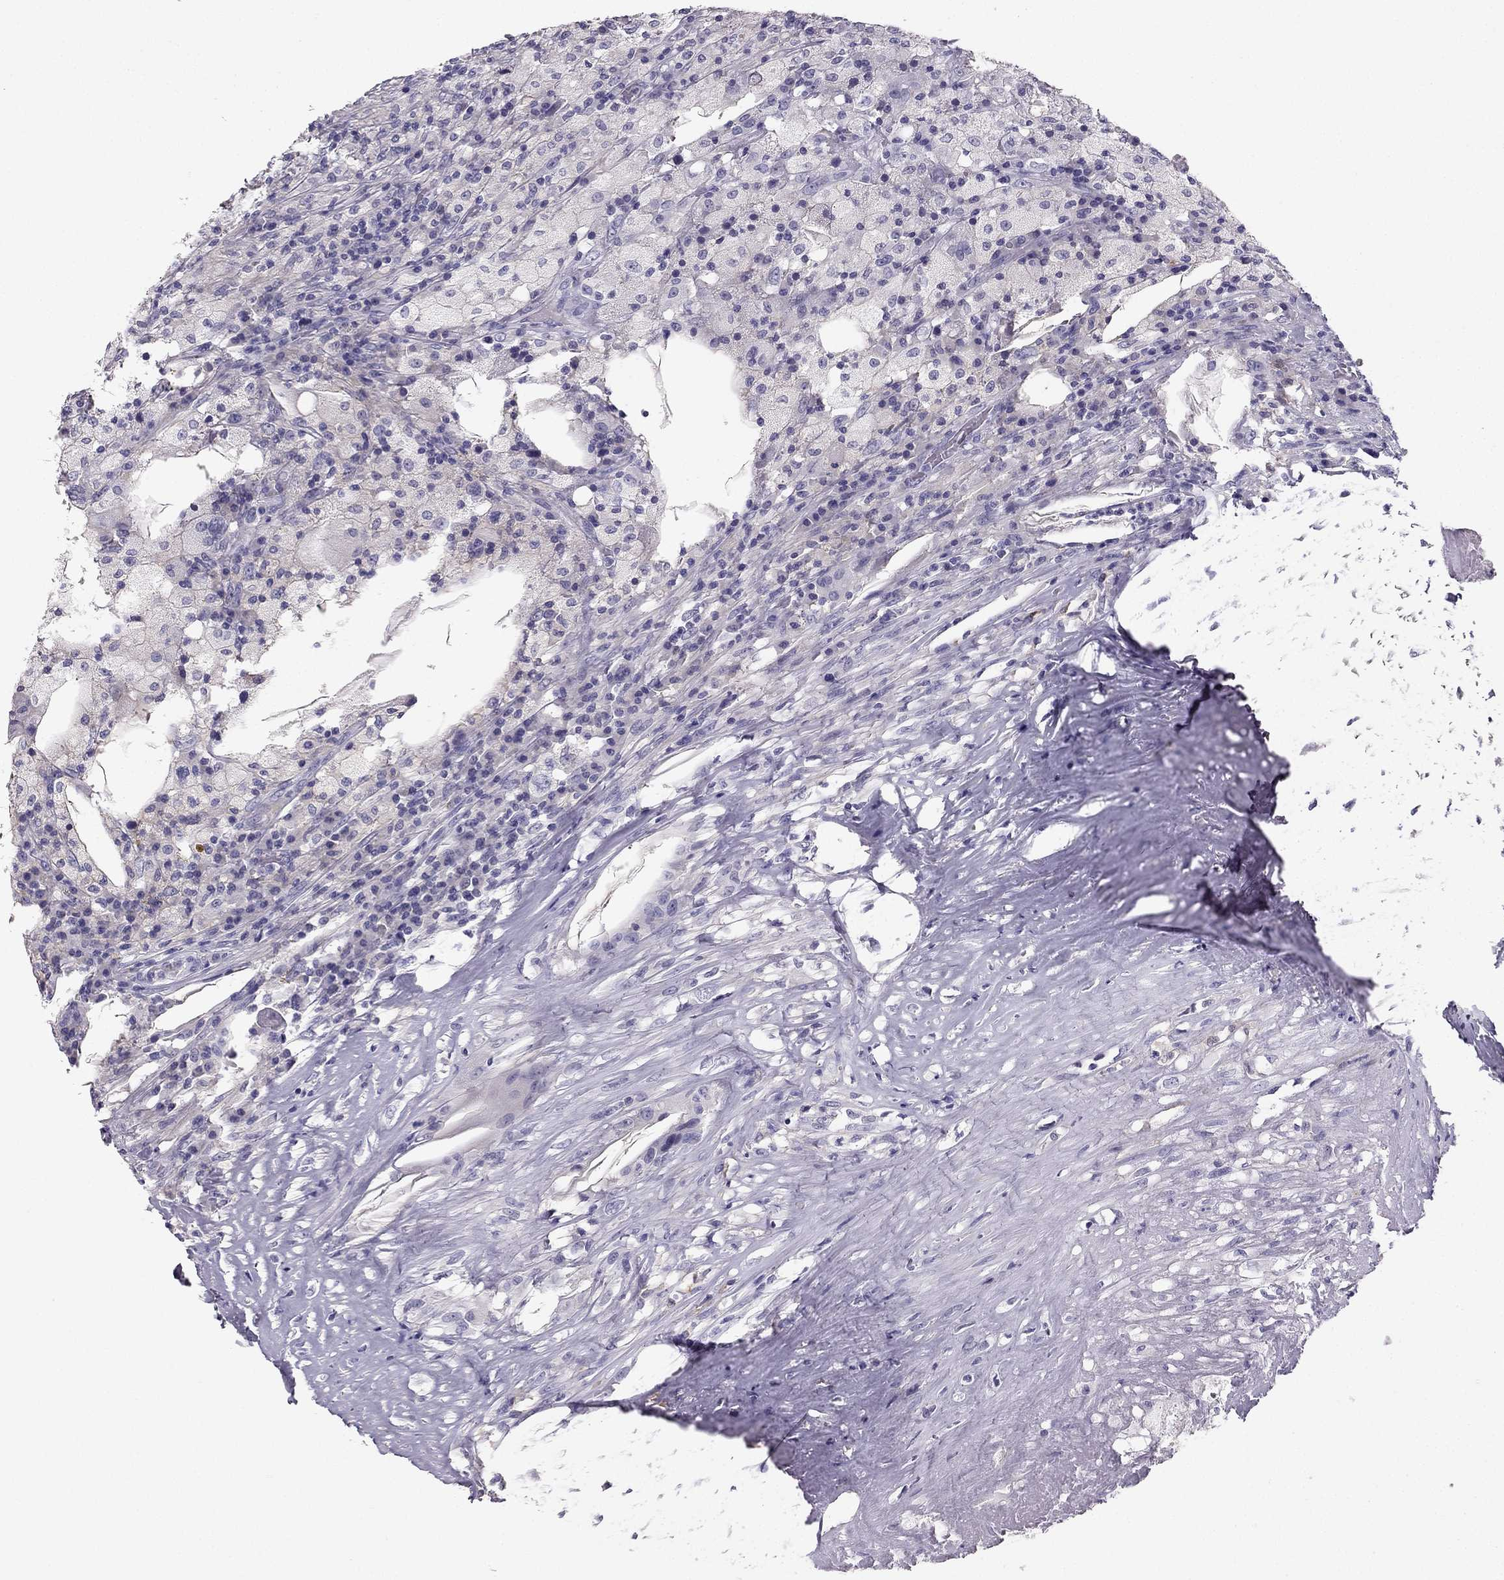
{"staining": {"intensity": "negative", "quantity": "none", "location": "none"}, "tissue": "testis cancer", "cell_type": "Tumor cells", "image_type": "cancer", "snomed": [{"axis": "morphology", "description": "Necrosis, NOS"}, {"axis": "morphology", "description": "Carcinoma, Embryonal, NOS"}, {"axis": "topography", "description": "Testis"}], "caption": "A photomicrograph of testis cancer (embryonal carcinoma) stained for a protein exhibits no brown staining in tumor cells.", "gene": "LMTK3", "patient": {"sex": "male", "age": 19}}